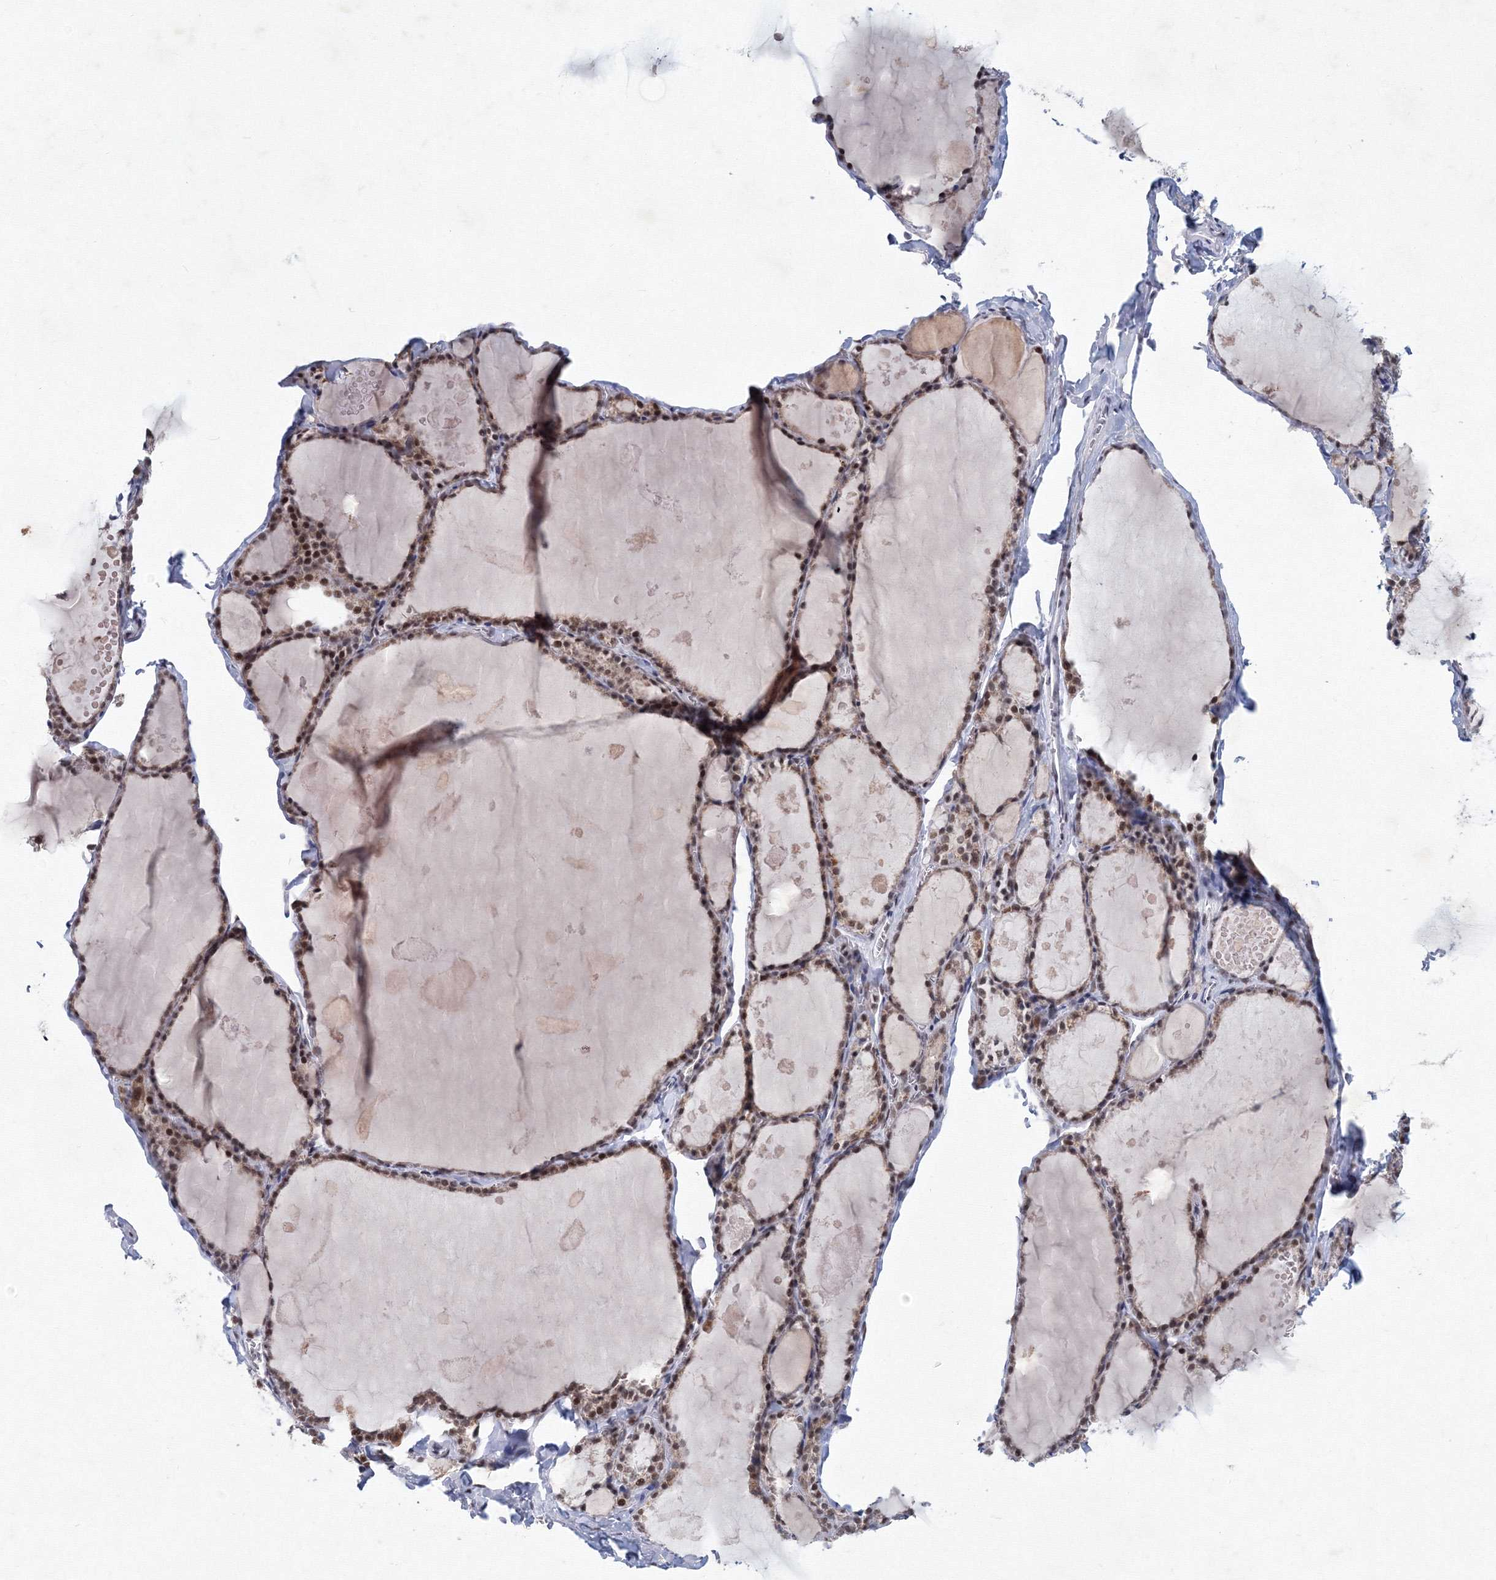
{"staining": {"intensity": "moderate", "quantity": ">75%", "location": "nuclear"}, "tissue": "thyroid gland", "cell_type": "Glandular cells", "image_type": "normal", "snomed": [{"axis": "morphology", "description": "Normal tissue, NOS"}, {"axis": "topography", "description": "Thyroid gland"}], "caption": "Immunohistochemistry photomicrograph of benign thyroid gland: human thyroid gland stained using immunohistochemistry (IHC) shows medium levels of moderate protein expression localized specifically in the nuclear of glandular cells, appearing as a nuclear brown color.", "gene": "SF3B6", "patient": {"sex": "male", "age": 56}}